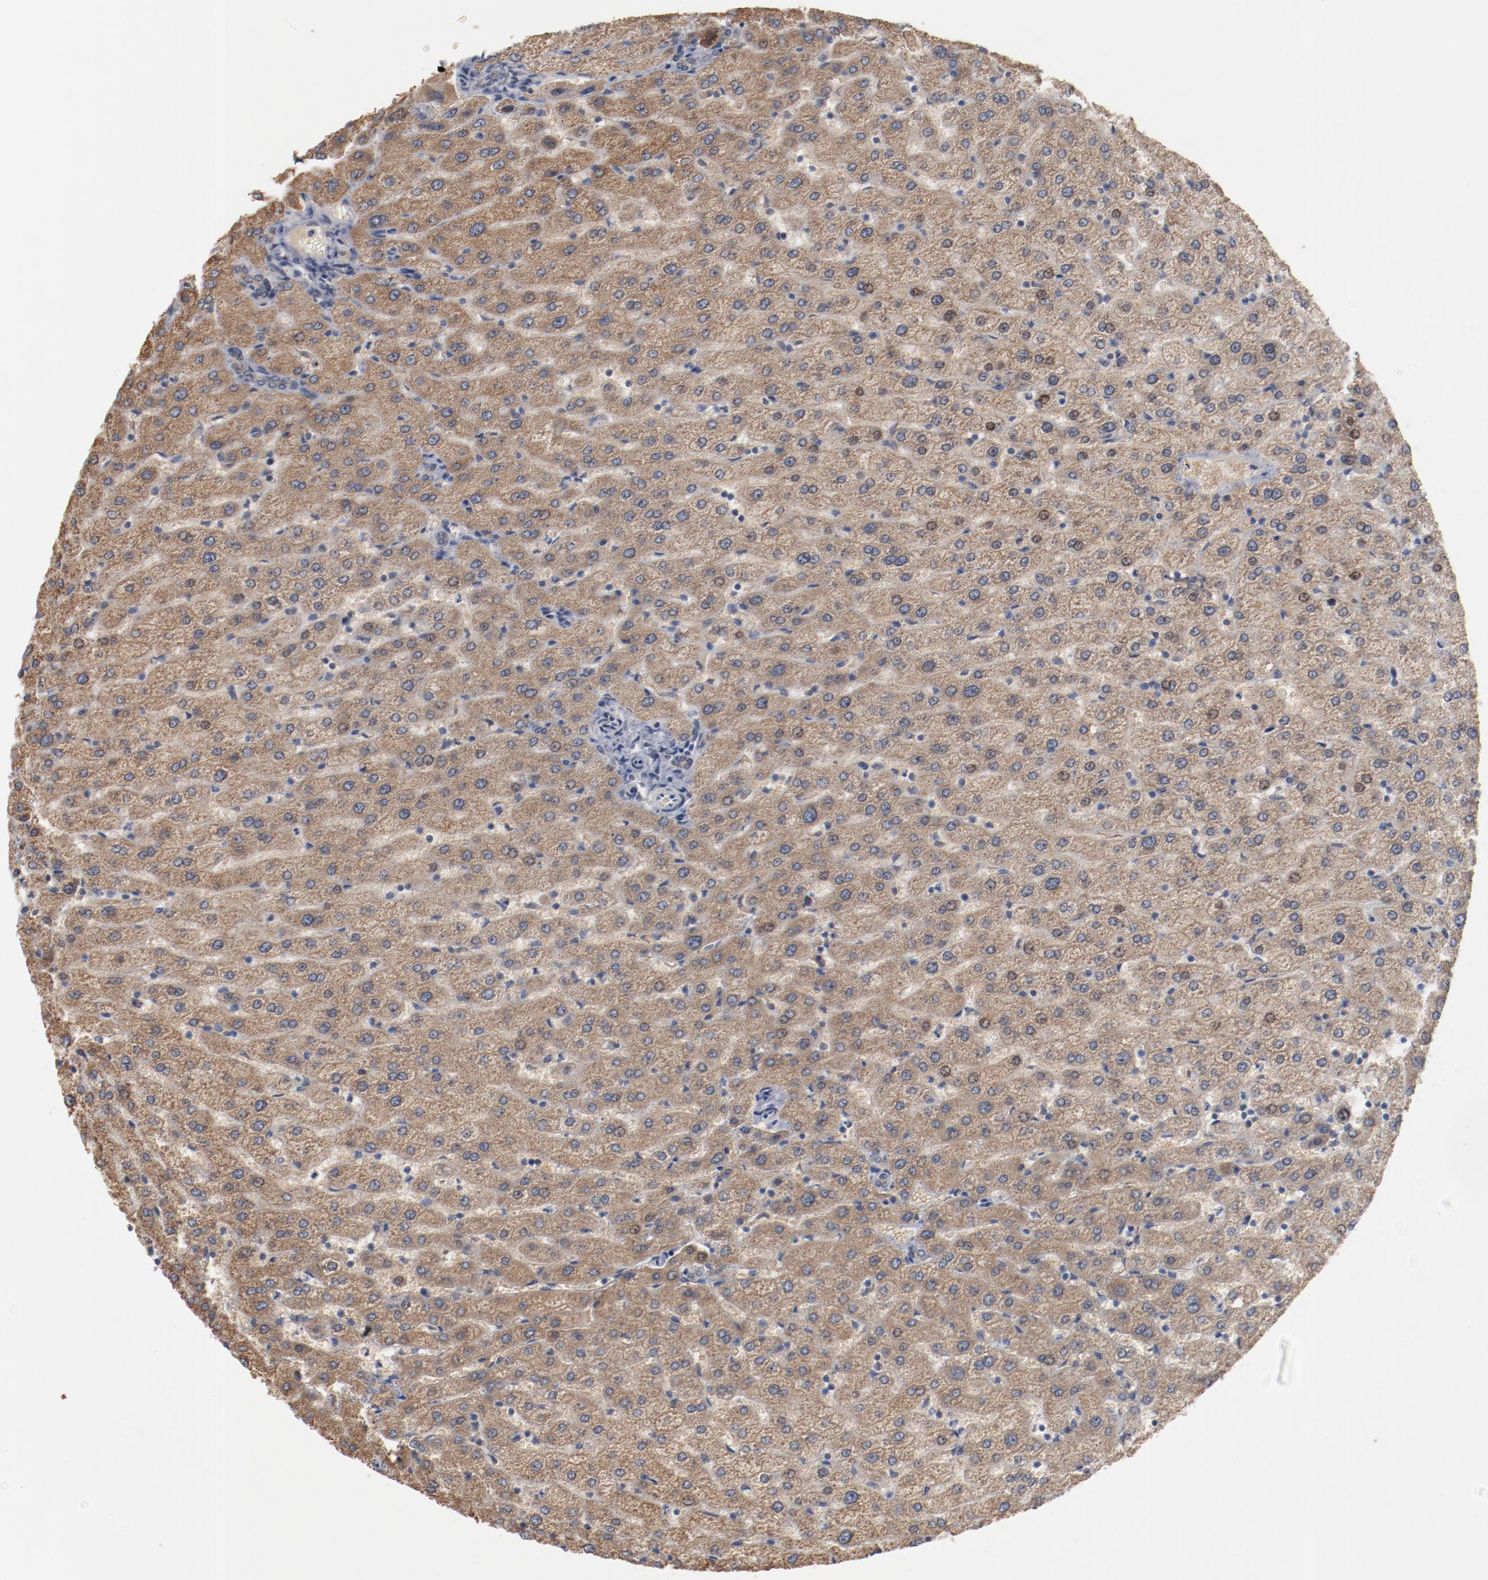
{"staining": {"intensity": "negative", "quantity": "none", "location": "none"}, "tissue": "liver", "cell_type": "Cholangiocytes", "image_type": "normal", "snomed": [{"axis": "morphology", "description": "Normal tissue, NOS"}, {"axis": "morphology", "description": "Fibrosis, NOS"}, {"axis": "topography", "description": "Liver"}], "caption": "Immunohistochemistry (IHC) of unremarkable liver displays no expression in cholangiocytes. (Stains: DAB IHC with hematoxylin counter stain, Microscopy: brightfield microscopy at high magnification).", "gene": "ERICH1", "patient": {"sex": "female", "age": 29}}